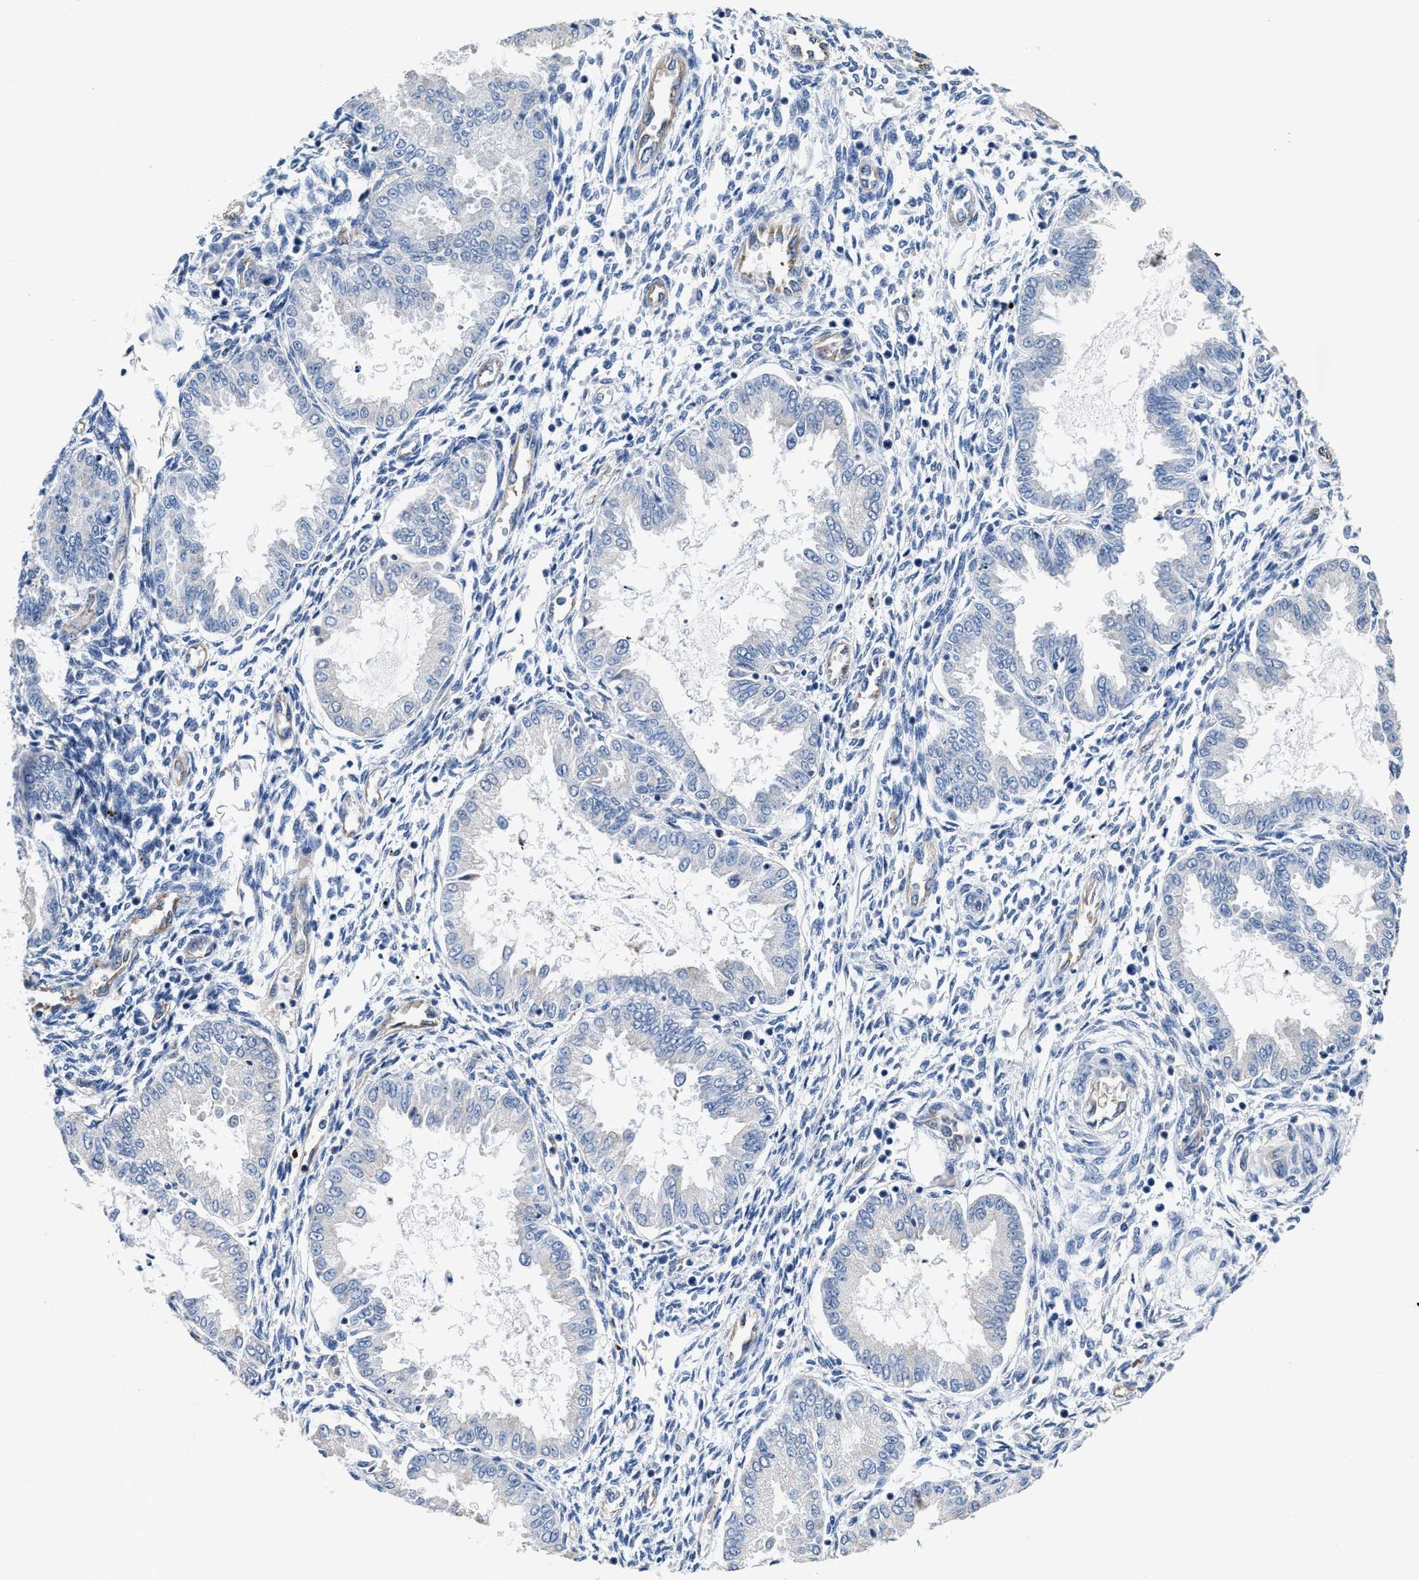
{"staining": {"intensity": "negative", "quantity": "none", "location": "none"}, "tissue": "endometrium", "cell_type": "Cells in endometrial stroma", "image_type": "normal", "snomed": [{"axis": "morphology", "description": "Normal tissue, NOS"}, {"axis": "topography", "description": "Endometrium"}], "caption": "DAB (3,3'-diaminobenzidine) immunohistochemical staining of normal human endometrium demonstrates no significant staining in cells in endometrial stroma. (Immunohistochemistry (ihc), brightfield microscopy, high magnification).", "gene": "C22orf42", "patient": {"sex": "female", "age": 33}}